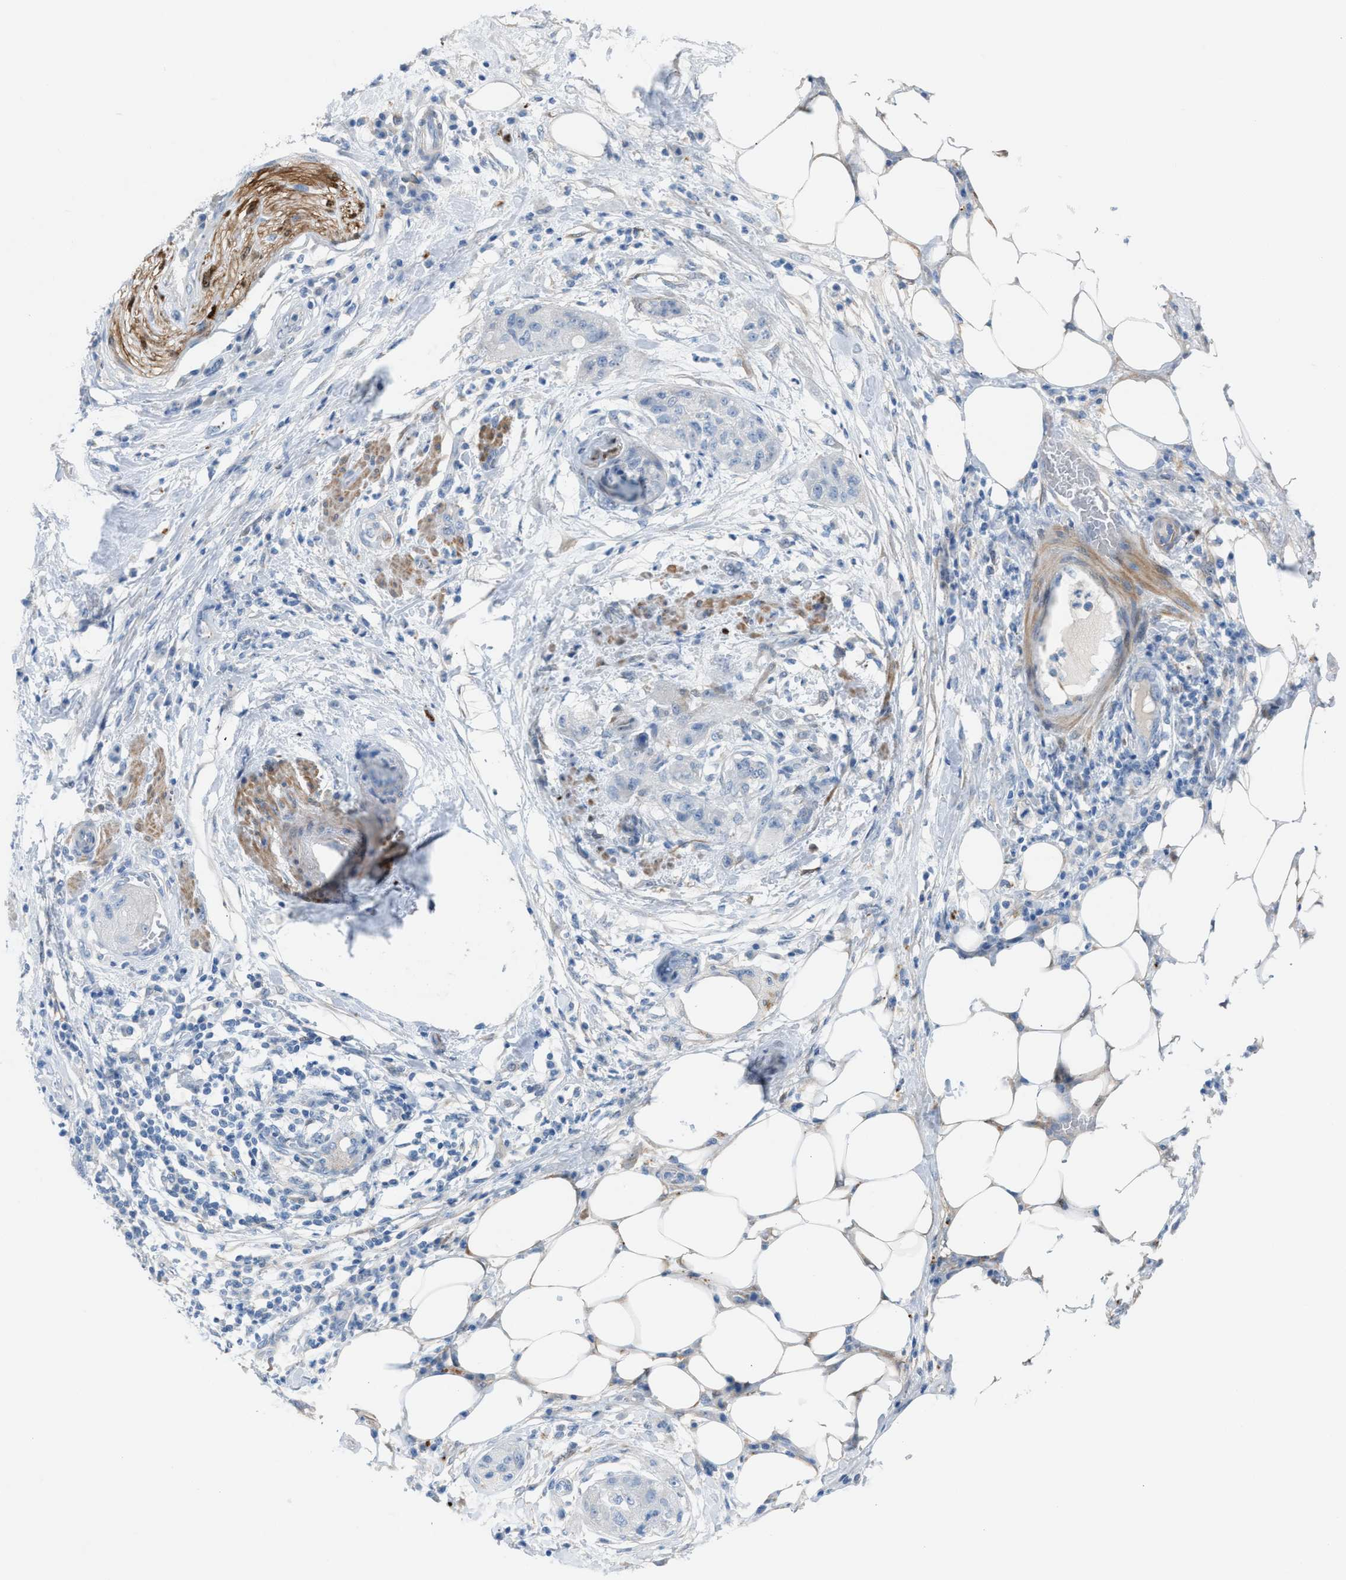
{"staining": {"intensity": "negative", "quantity": "none", "location": "none"}, "tissue": "pancreatic cancer", "cell_type": "Tumor cells", "image_type": "cancer", "snomed": [{"axis": "morphology", "description": "Adenocarcinoma, NOS"}, {"axis": "topography", "description": "Pancreas"}], "caption": "High magnification brightfield microscopy of pancreatic adenocarcinoma stained with DAB (3,3'-diaminobenzidine) (brown) and counterstained with hematoxylin (blue): tumor cells show no significant staining.", "gene": "ASPA", "patient": {"sex": "female", "age": 78}}